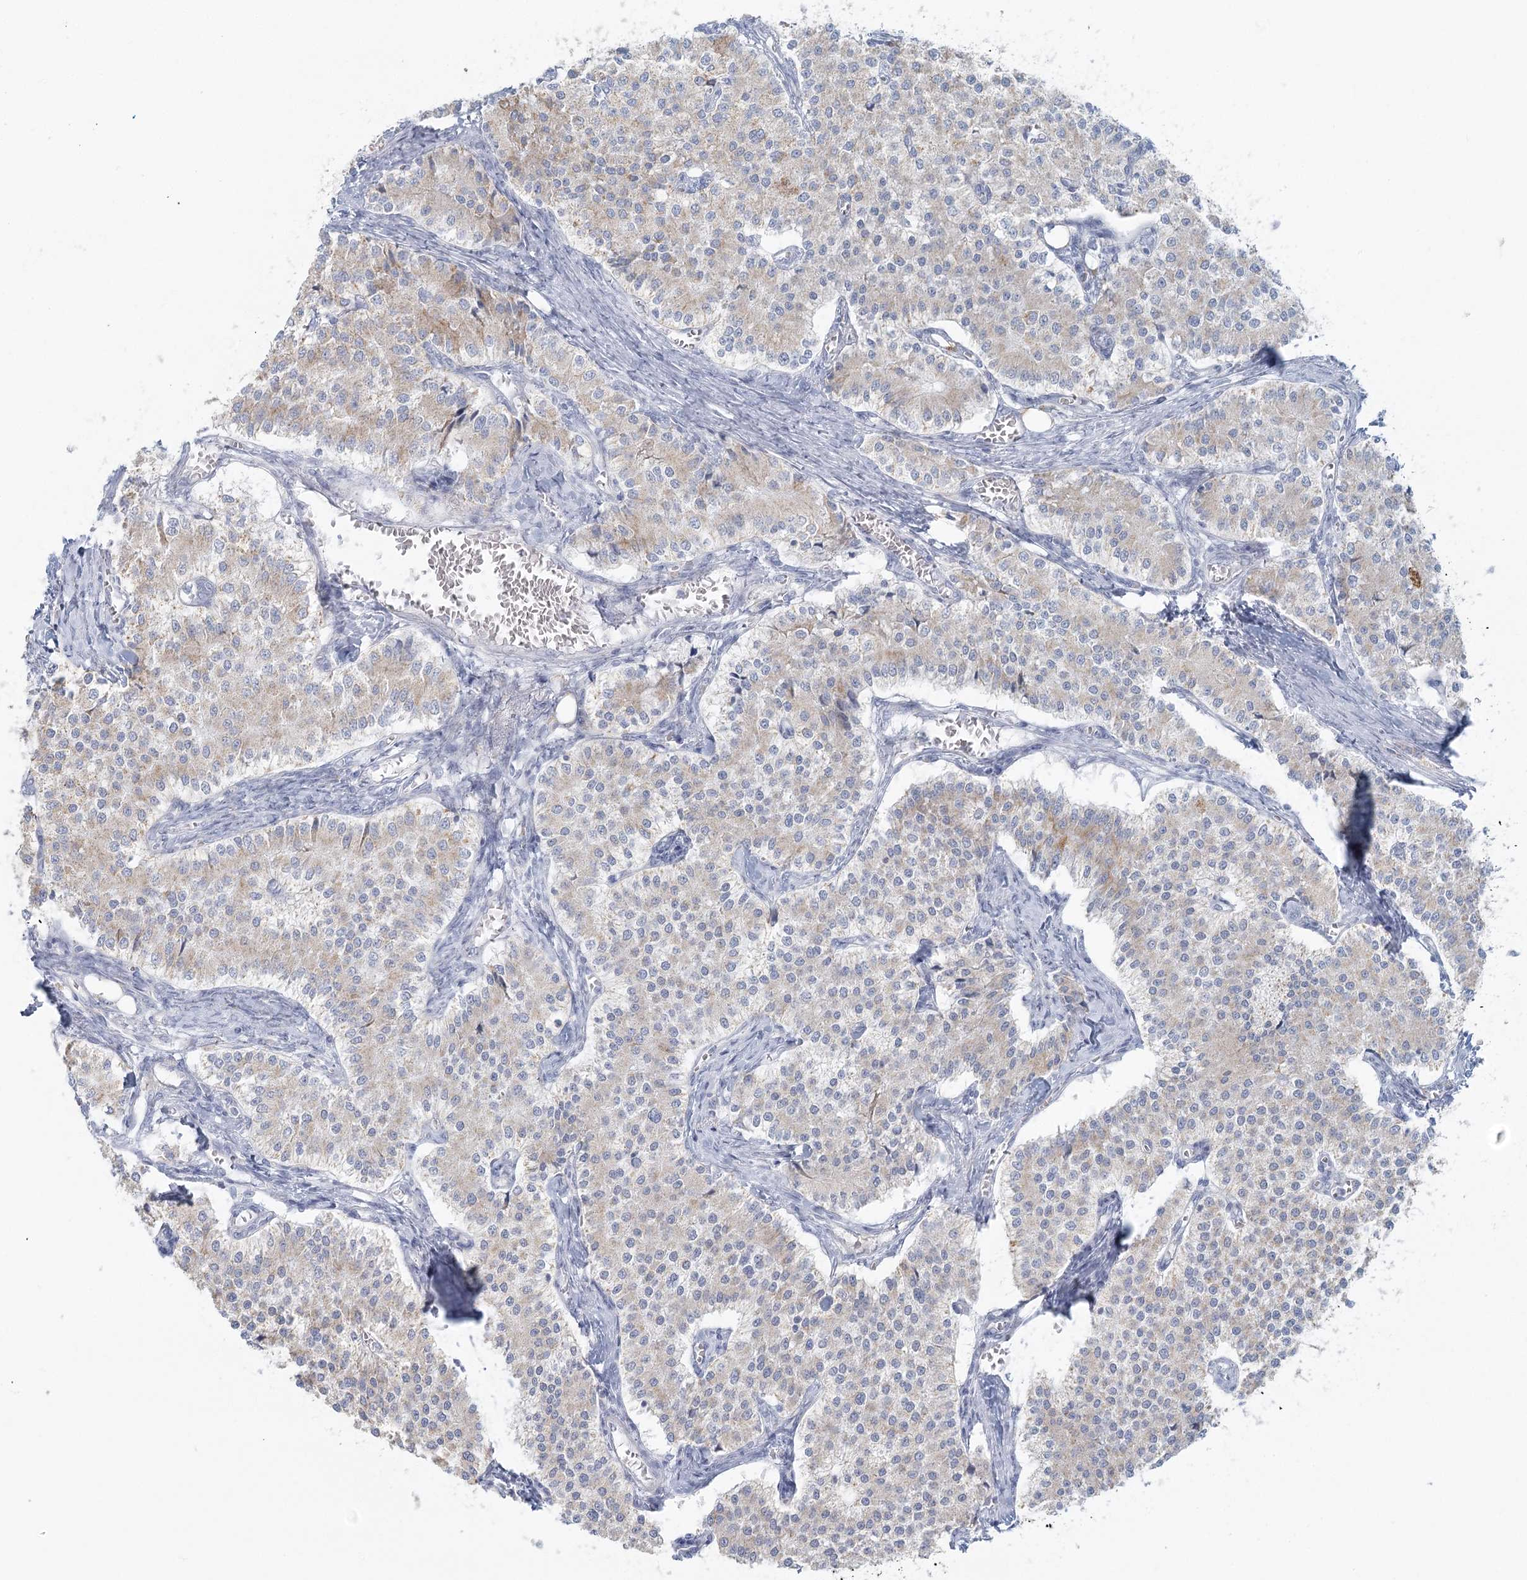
{"staining": {"intensity": "weak", "quantity": "<25%", "location": "cytoplasmic/membranous"}, "tissue": "carcinoid", "cell_type": "Tumor cells", "image_type": "cancer", "snomed": [{"axis": "morphology", "description": "Carcinoid, malignant, NOS"}, {"axis": "topography", "description": "Colon"}], "caption": "A photomicrograph of human carcinoid is negative for staining in tumor cells.", "gene": "BPHL", "patient": {"sex": "female", "age": 52}}